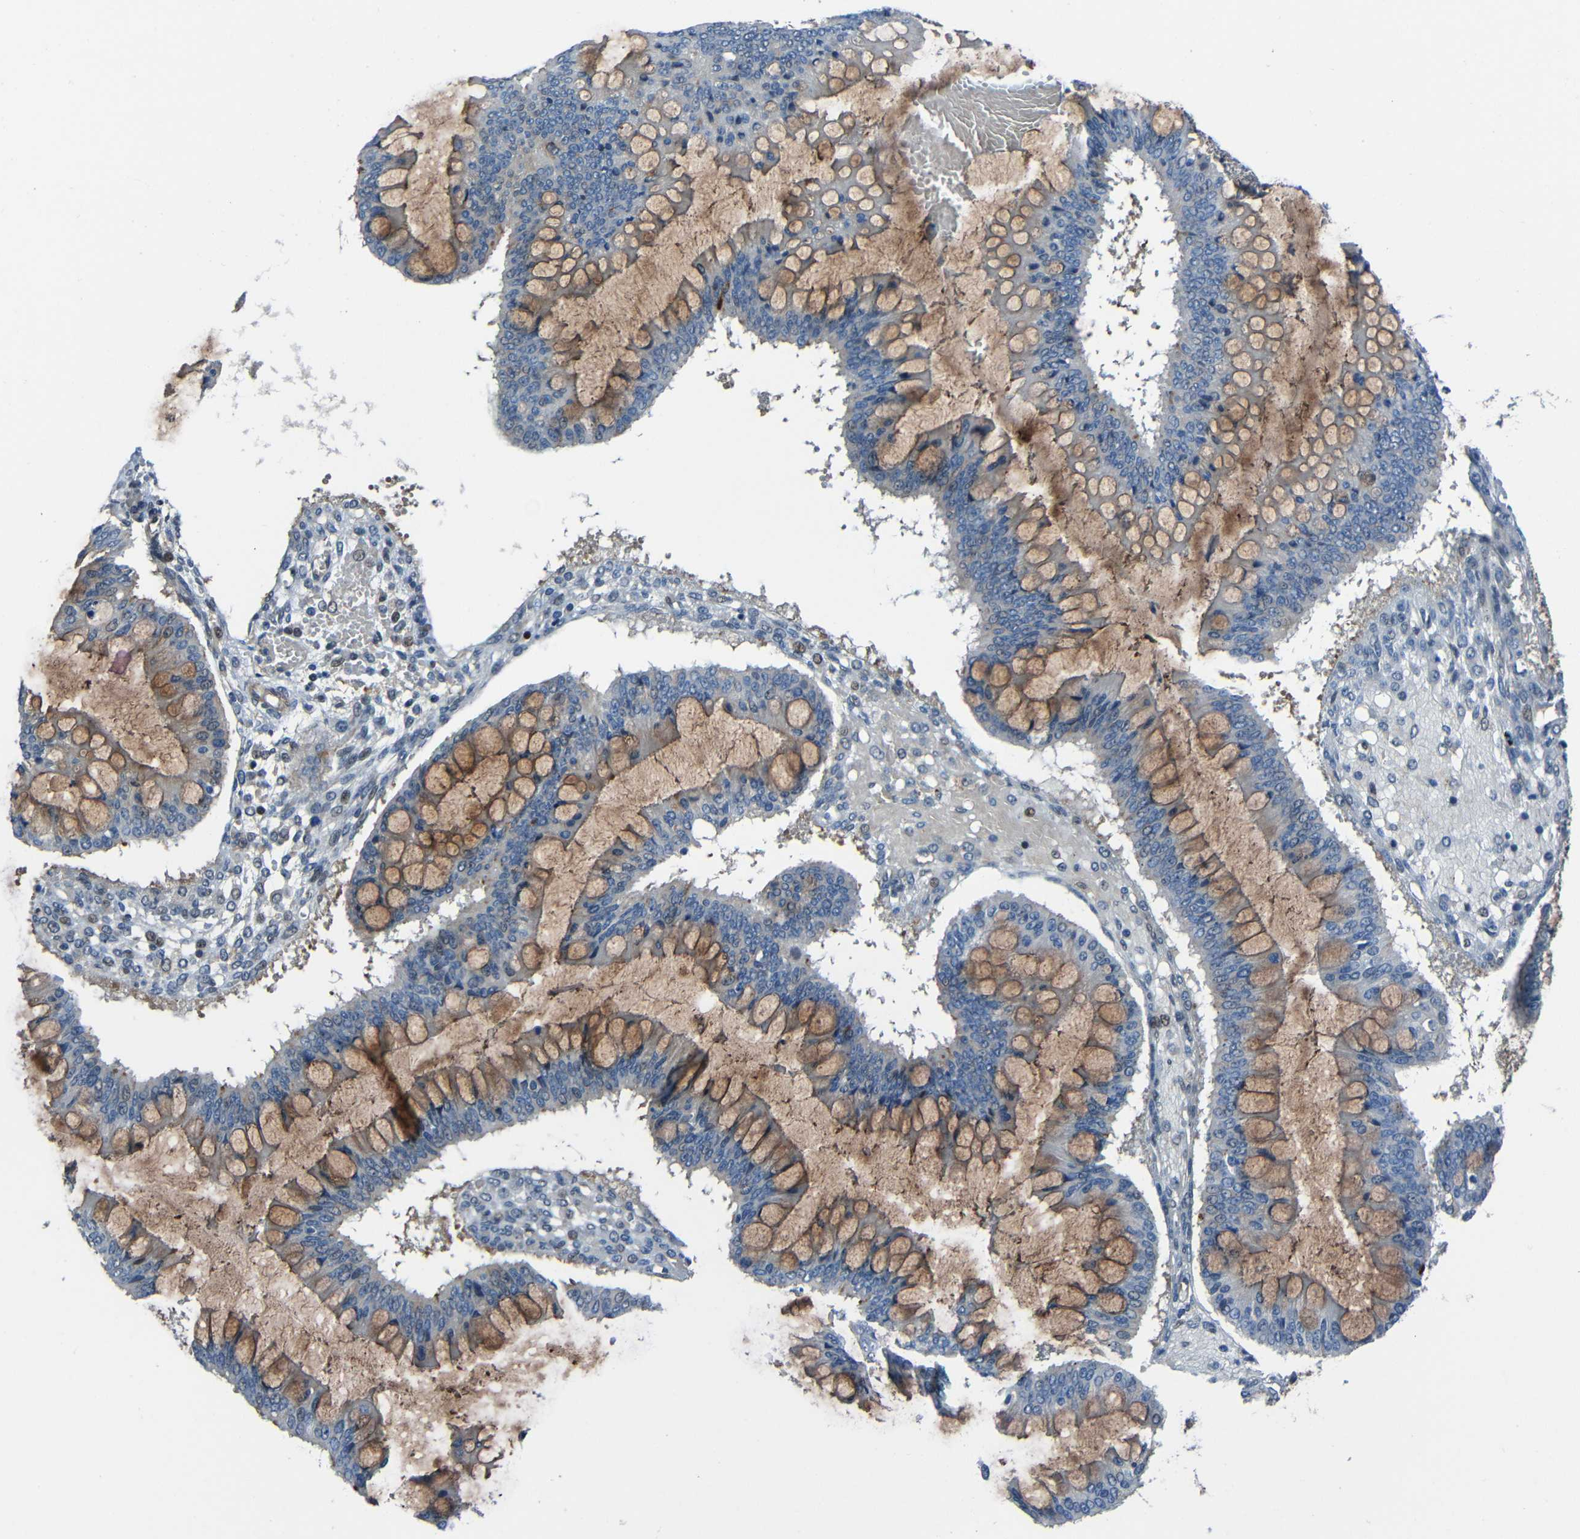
{"staining": {"intensity": "moderate", "quantity": "25%-75%", "location": "cytoplasmic/membranous"}, "tissue": "ovarian cancer", "cell_type": "Tumor cells", "image_type": "cancer", "snomed": [{"axis": "morphology", "description": "Cystadenocarcinoma, mucinous, NOS"}, {"axis": "topography", "description": "Ovary"}], "caption": "Immunohistochemical staining of mucinous cystadenocarcinoma (ovarian) demonstrates moderate cytoplasmic/membranous protein expression in about 25%-75% of tumor cells.", "gene": "DNAJC5", "patient": {"sex": "female", "age": 73}}